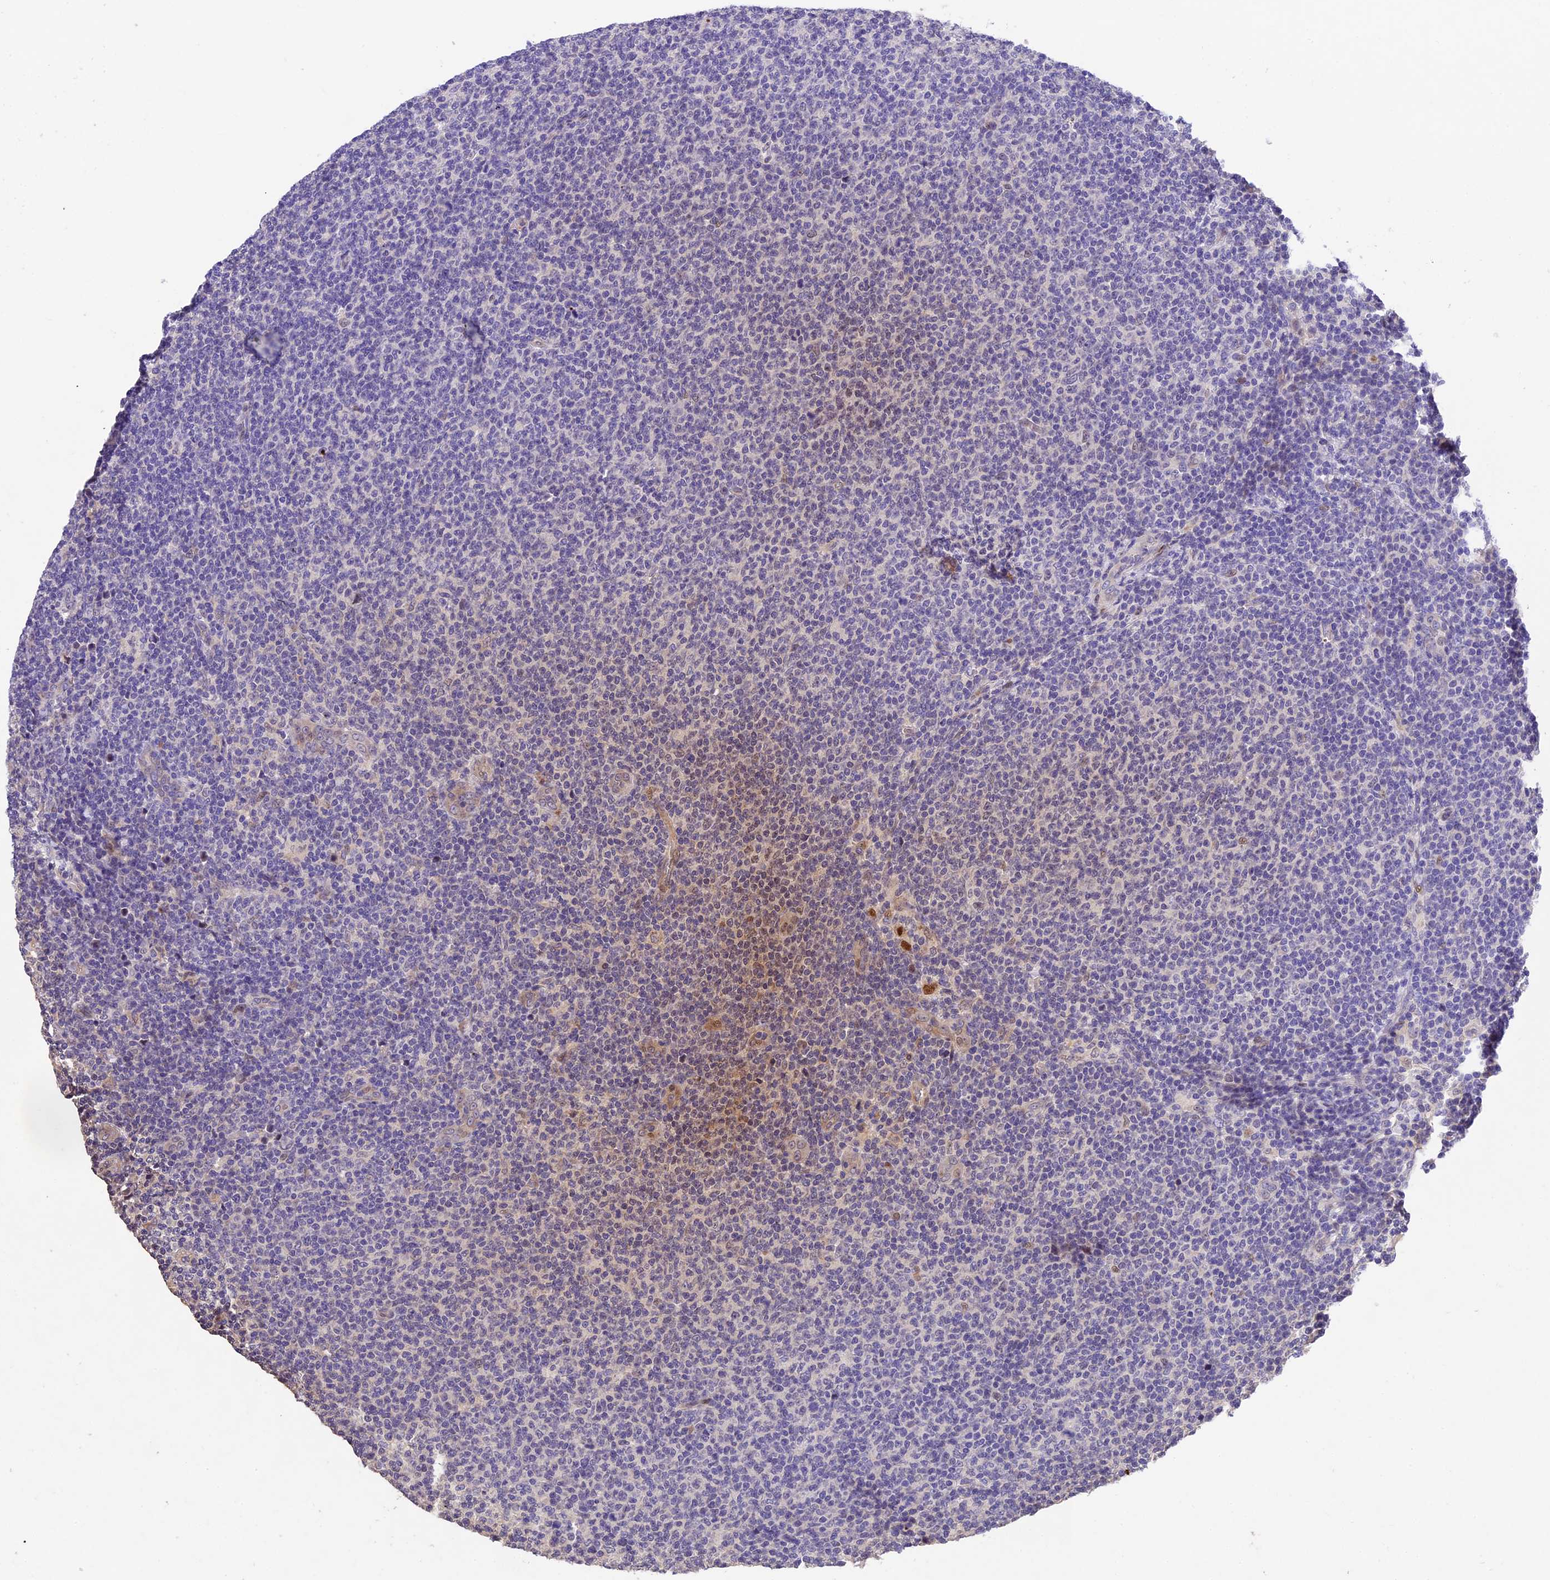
{"staining": {"intensity": "weak", "quantity": "<25%", "location": "cytoplasmic/membranous"}, "tissue": "lymphoma", "cell_type": "Tumor cells", "image_type": "cancer", "snomed": [{"axis": "morphology", "description": "Malignant lymphoma, non-Hodgkin's type, Low grade"}, {"axis": "topography", "description": "Lymph node"}], "caption": "Tumor cells are negative for brown protein staining in lymphoma.", "gene": "CCSER1", "patient": {"sex": "male", "age": 66}}